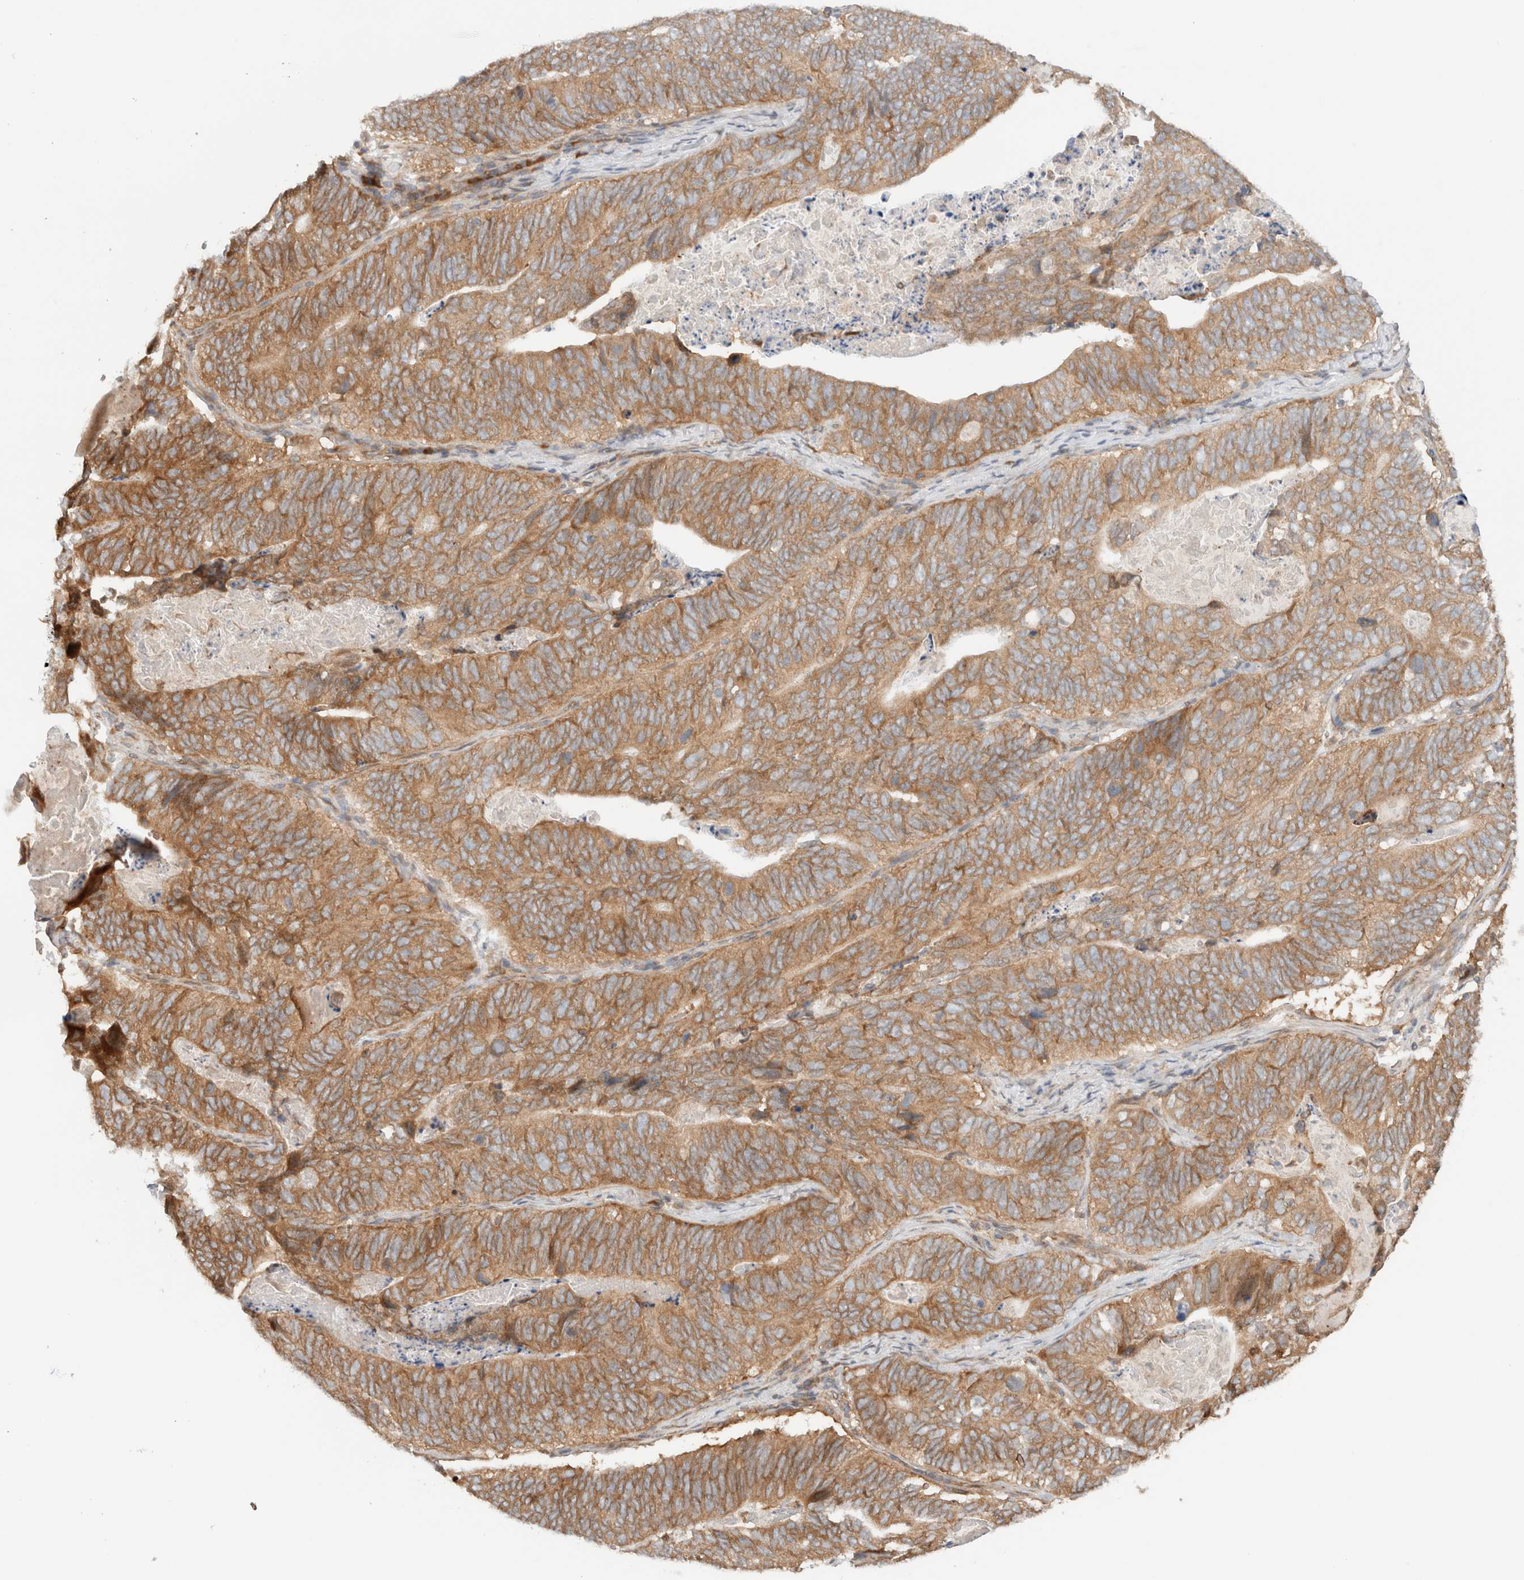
{"staining": {"intensity": "moderate", "quantity": ">75%", "location": "cytoplasmic/membranous"}, "tissue": "stomach cancer", "cell_type": "Tumor cells", "image_type": "cancer", "snomed": [{"axis": "morphology", "description": "Normal tissue, NOS"}, {"axis": "morphology", "description": "Adenocarcinoma, NOS"}, {"axis": "topography", "description": "Stomach"}], "caption": "Human adenocarcinoma (stomach) stained with a brown dye demonstrates moderate cytoplasmic/membranous positive staining in about >75% of tumor cells.", "gene": "ARFGEF2", "patient": {"sex": "female", "age": 89}}